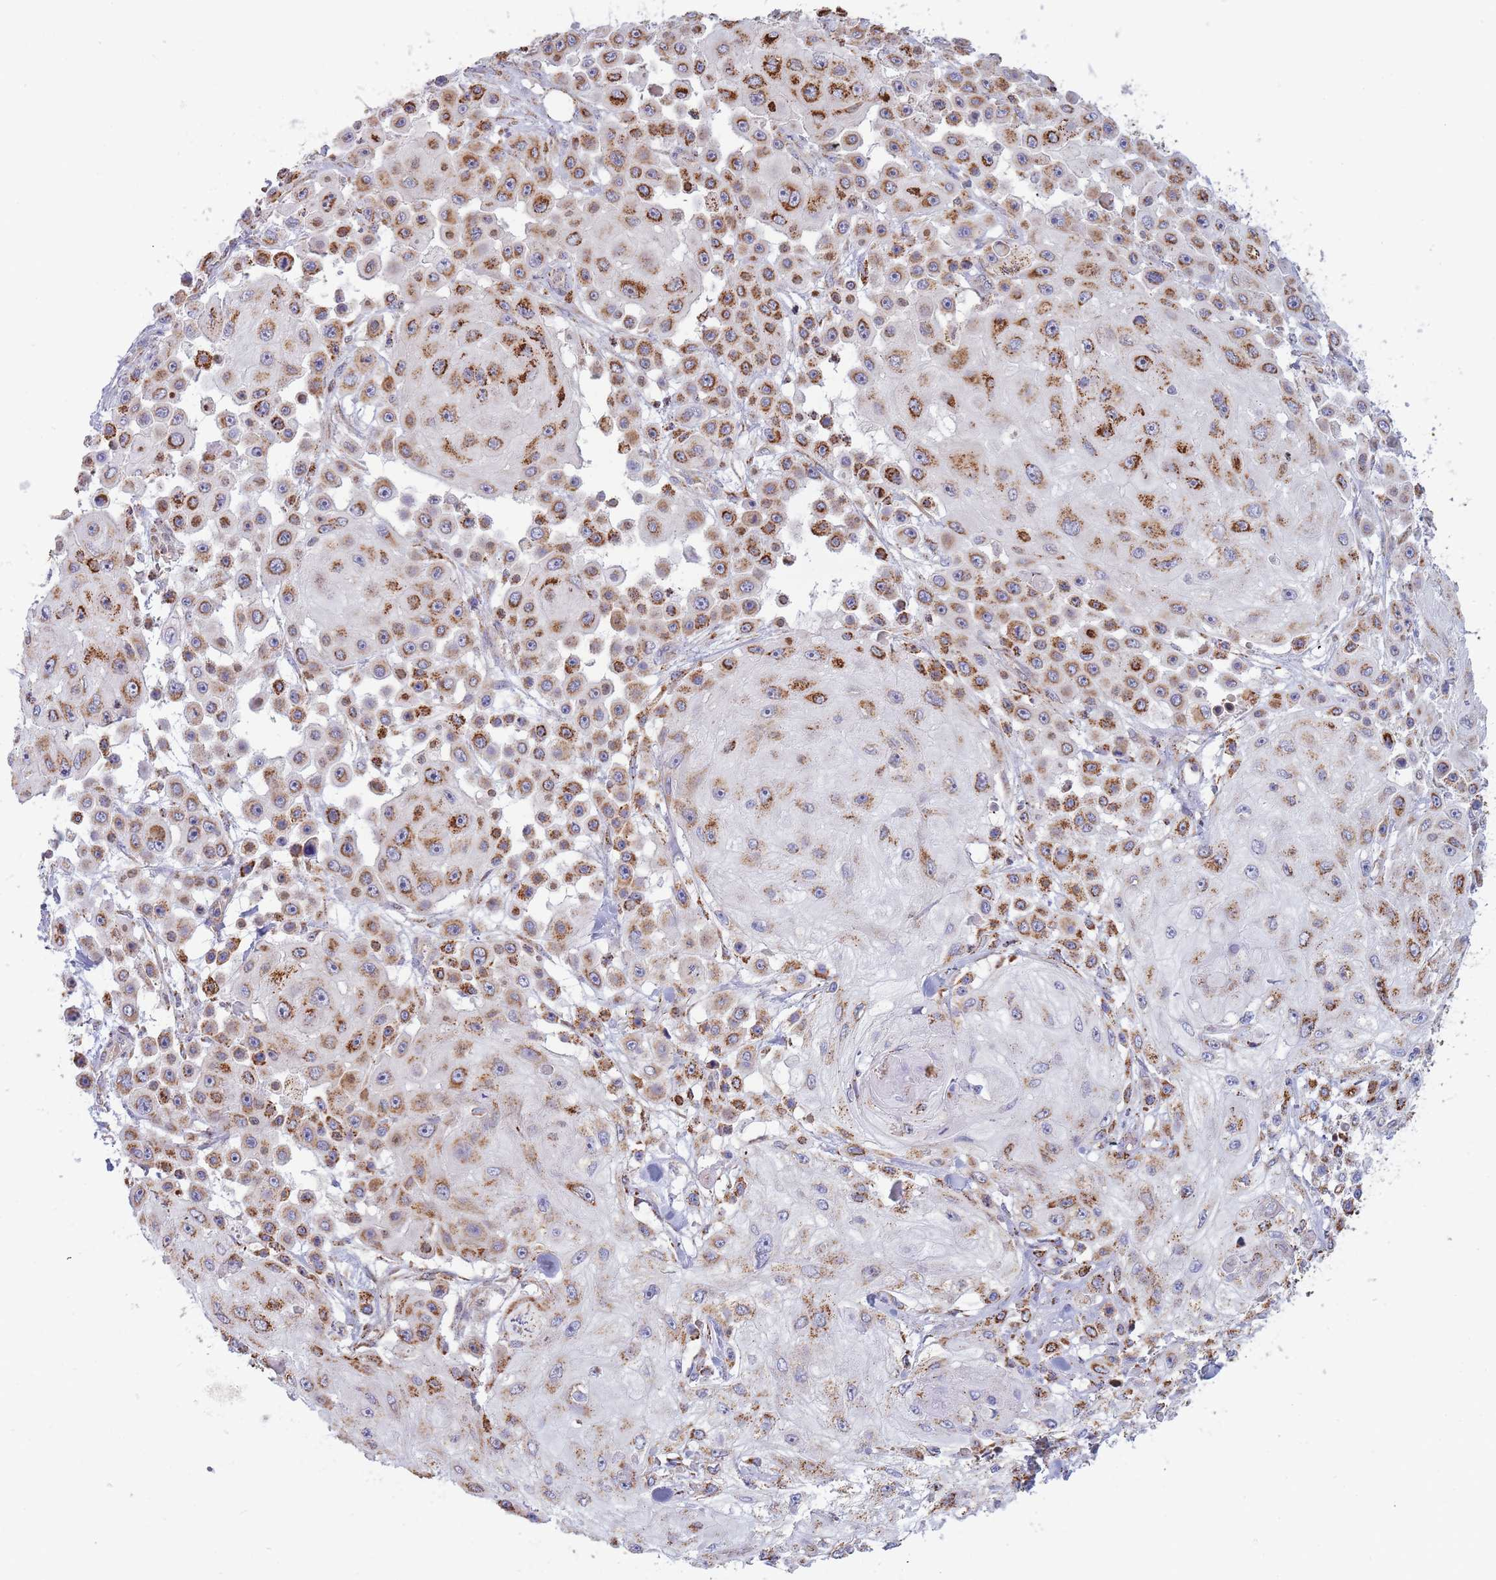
{"staining": {"intensity": "moderate", "quantity": ">75%", "location": "cytoplasmic/membranous"}, "tissue": "skin cancer", "cell_type": "Tumor cells", "image_type": "cancer", "snomed": [{"axis": "morphology", "description": "Squamous cell carcinoma, NOS"}, {"axis": "topography", "description": "Skin"}], "caption": "Moderate cytoplasmic/membranous staining is seen in approximately >75% of tumor cells in squamous cell carcinoma (skin).", "gene": "MRPL17", "patient": {"sex": "male", "age": 67}}